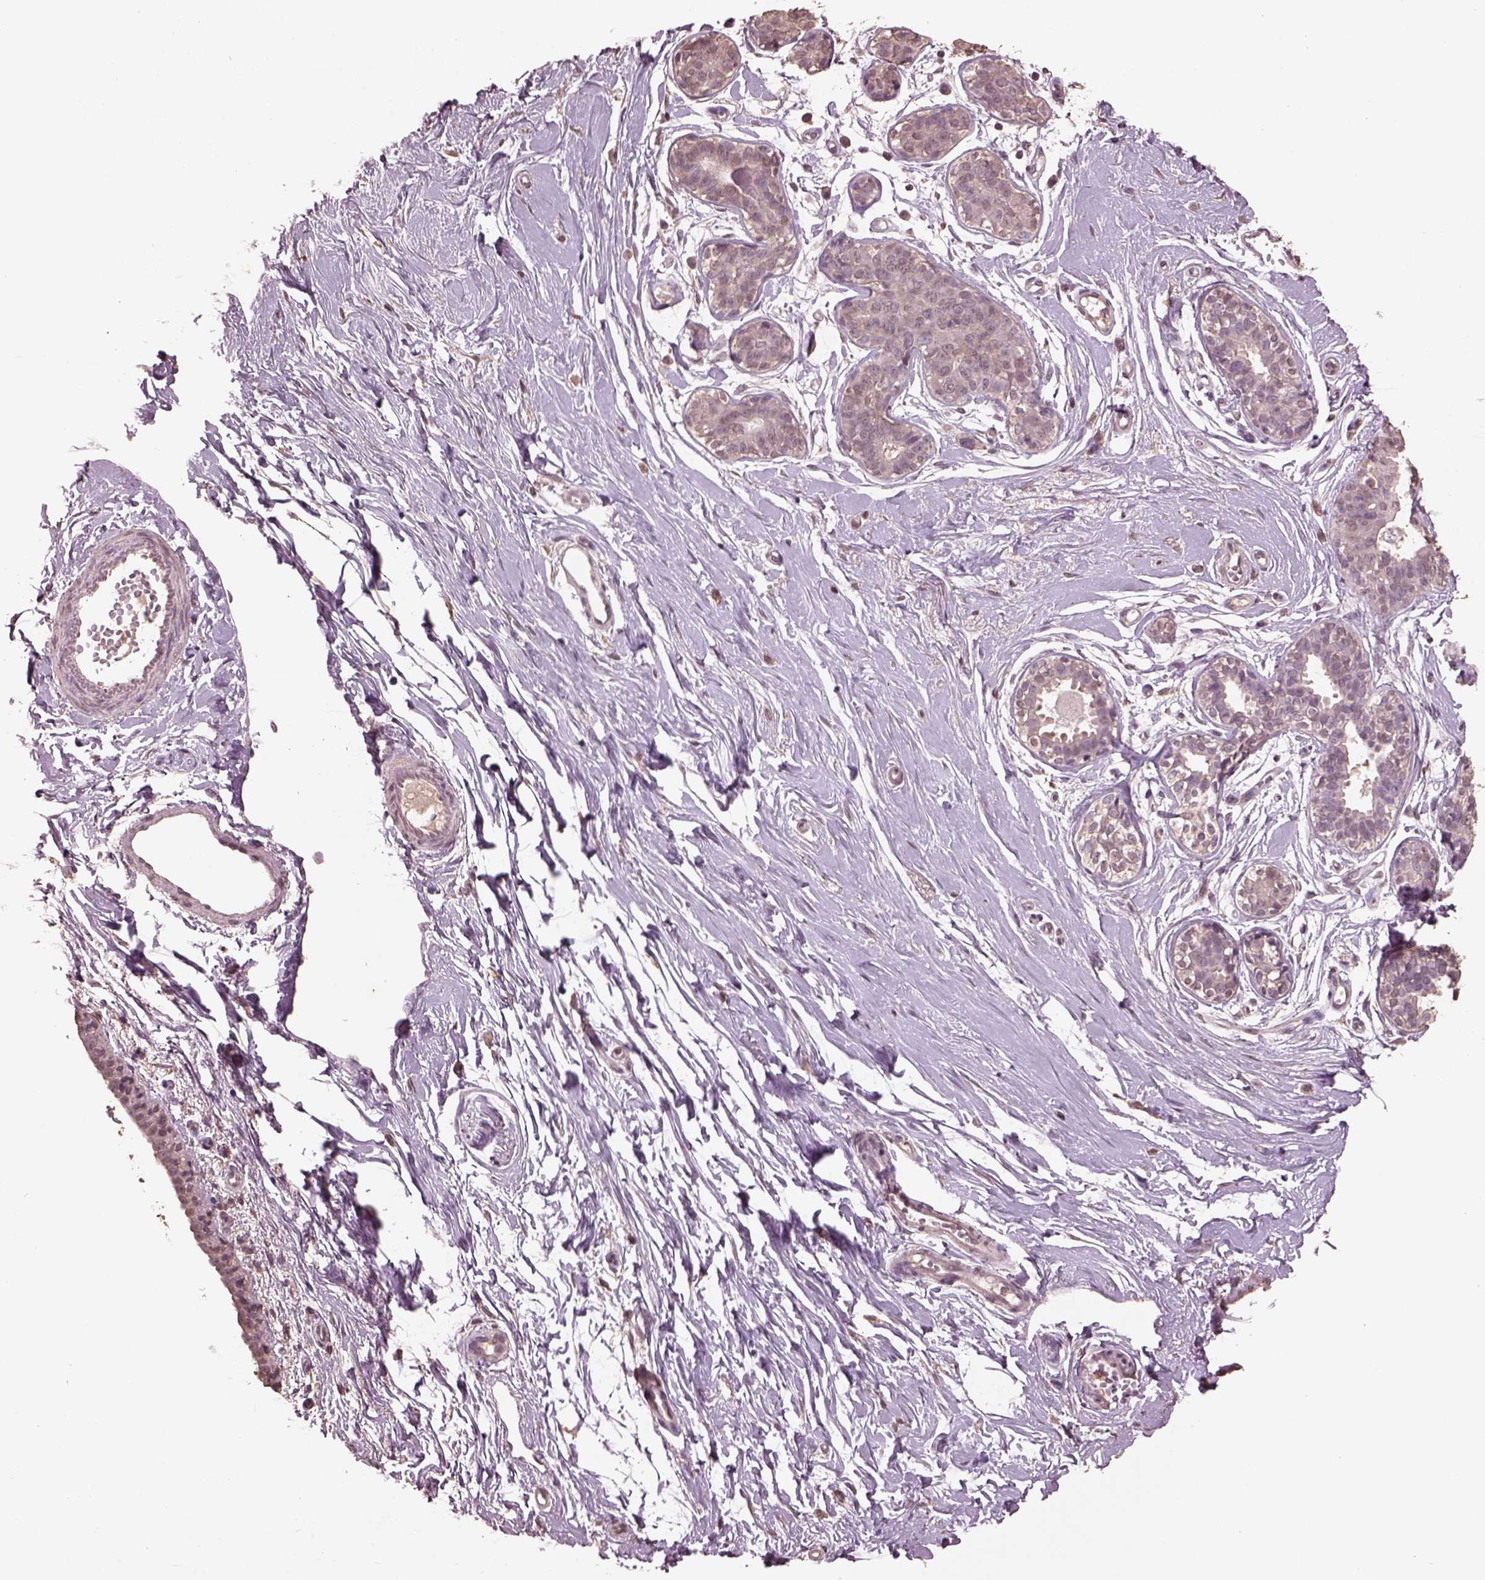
{"staining": {"intensity": "negative", "quantity": "none", "location": "none"}, "tissue": "breast", "cell_type": "Adipocytes", "image_type": "normal", "snomed": [{"axis": "morphology", "description": "Normal tissue, NOS"}, {"axis": "topography", "description": "Breast"}], "caption": "Immunohistochemistry (IHC) histopathology image of normal breast: breast stained with DAB reveals no significant protein expression in adipocytes. (Stains: DAB (3,3'-diaminobenzidine) IHC with hematoxylin counter stain, Microscopy: brightfield microscopy at high magnification).", "gene": "CPT1C", "patient": {"sex": "female", "age": 49}}